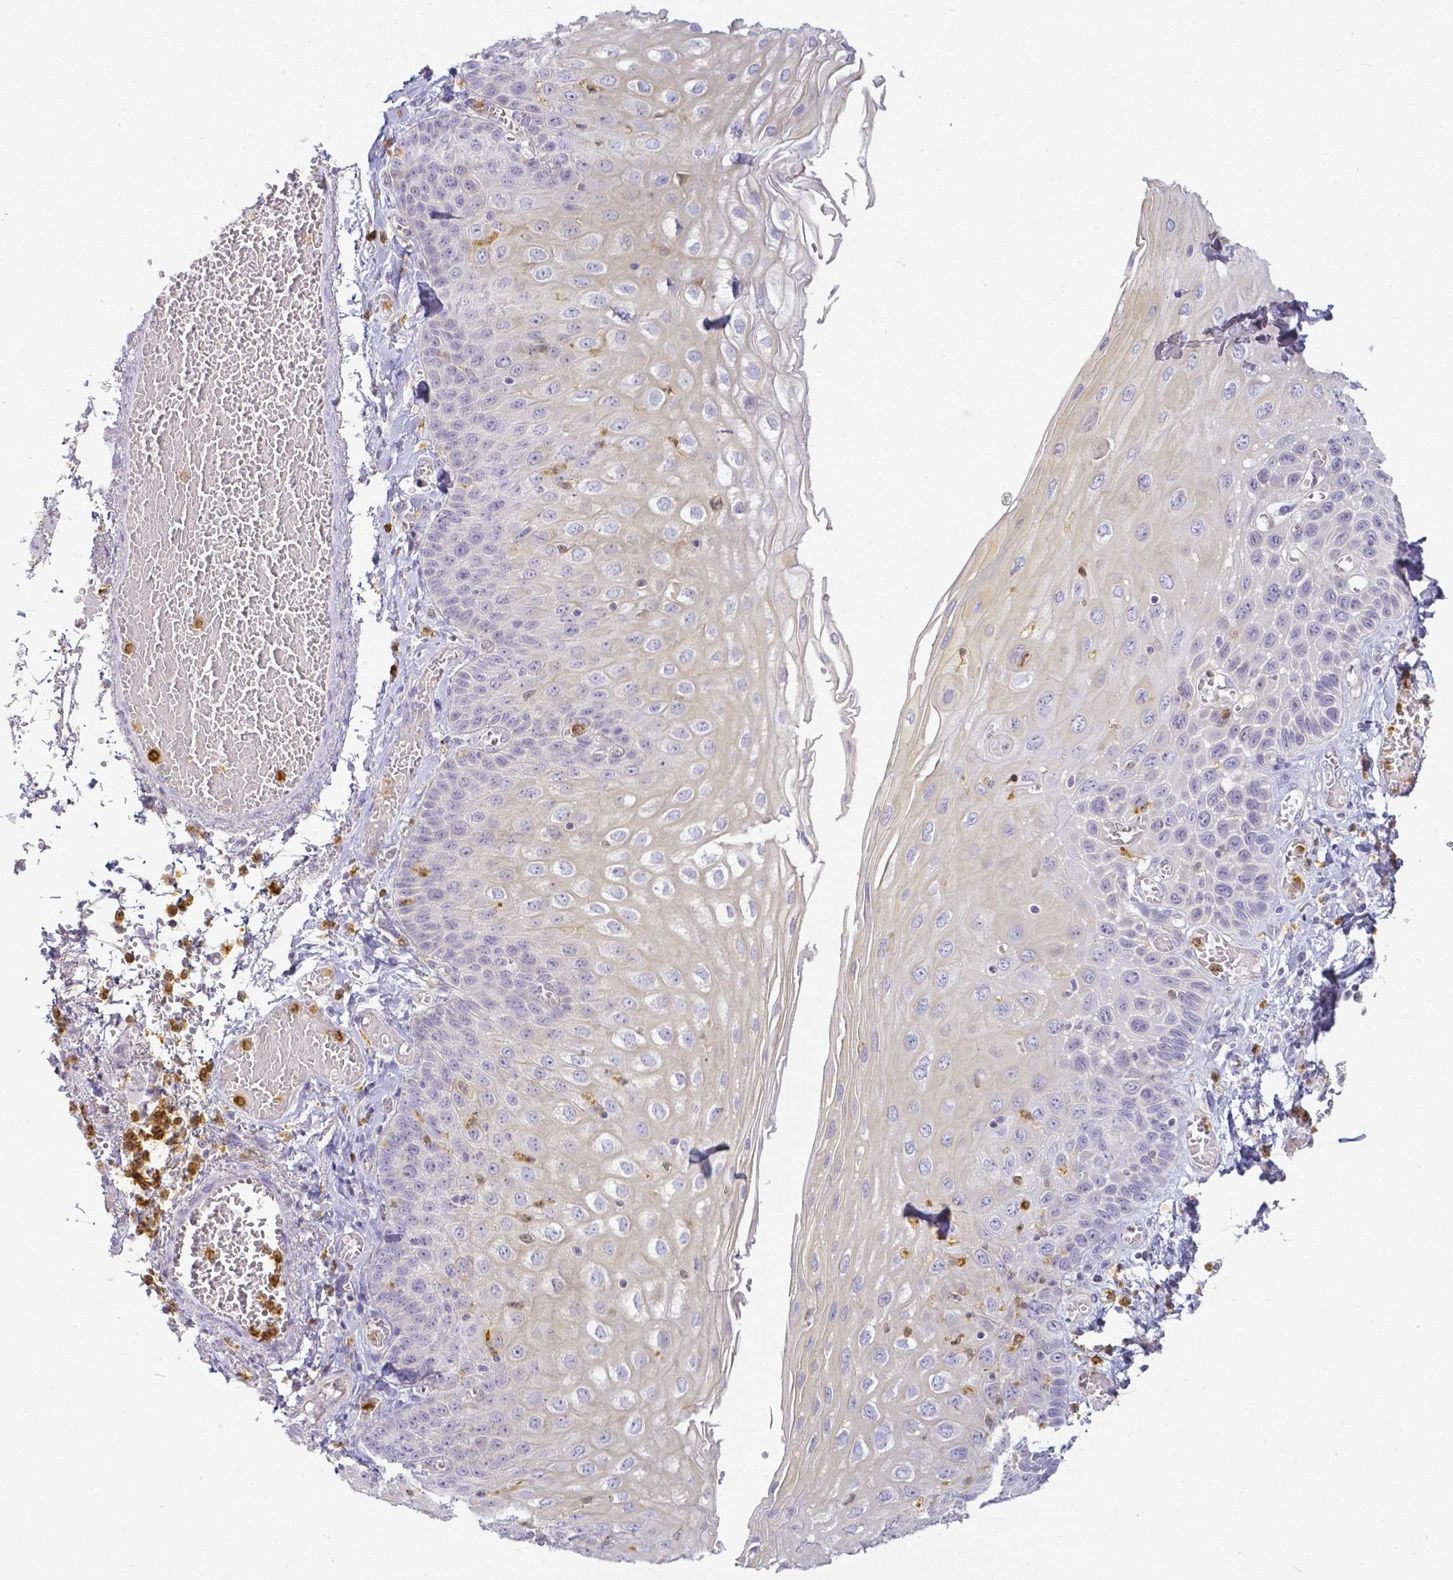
{"staining": {"intensity": "negative", "quantity": "none", "location": "none"}, "tissue": "esophagus", "cell_type": "Squamous epithelial cells", "image_type": "normal", "snomed": [{"axis": "morphology", "description": "Normal tissue, NOS"}, {"axis": "morphology", "description": "Adenocarcinoma, NOS"}, {"axis": "topography", "description": "Esophagus"}], "caption": "DAB immunohistochemical staining of benign human esophagus shows no significant expression in squamous epithelial cells.", "gene": "KCNH1", "patient": {"sex": "male", "age": 81}}